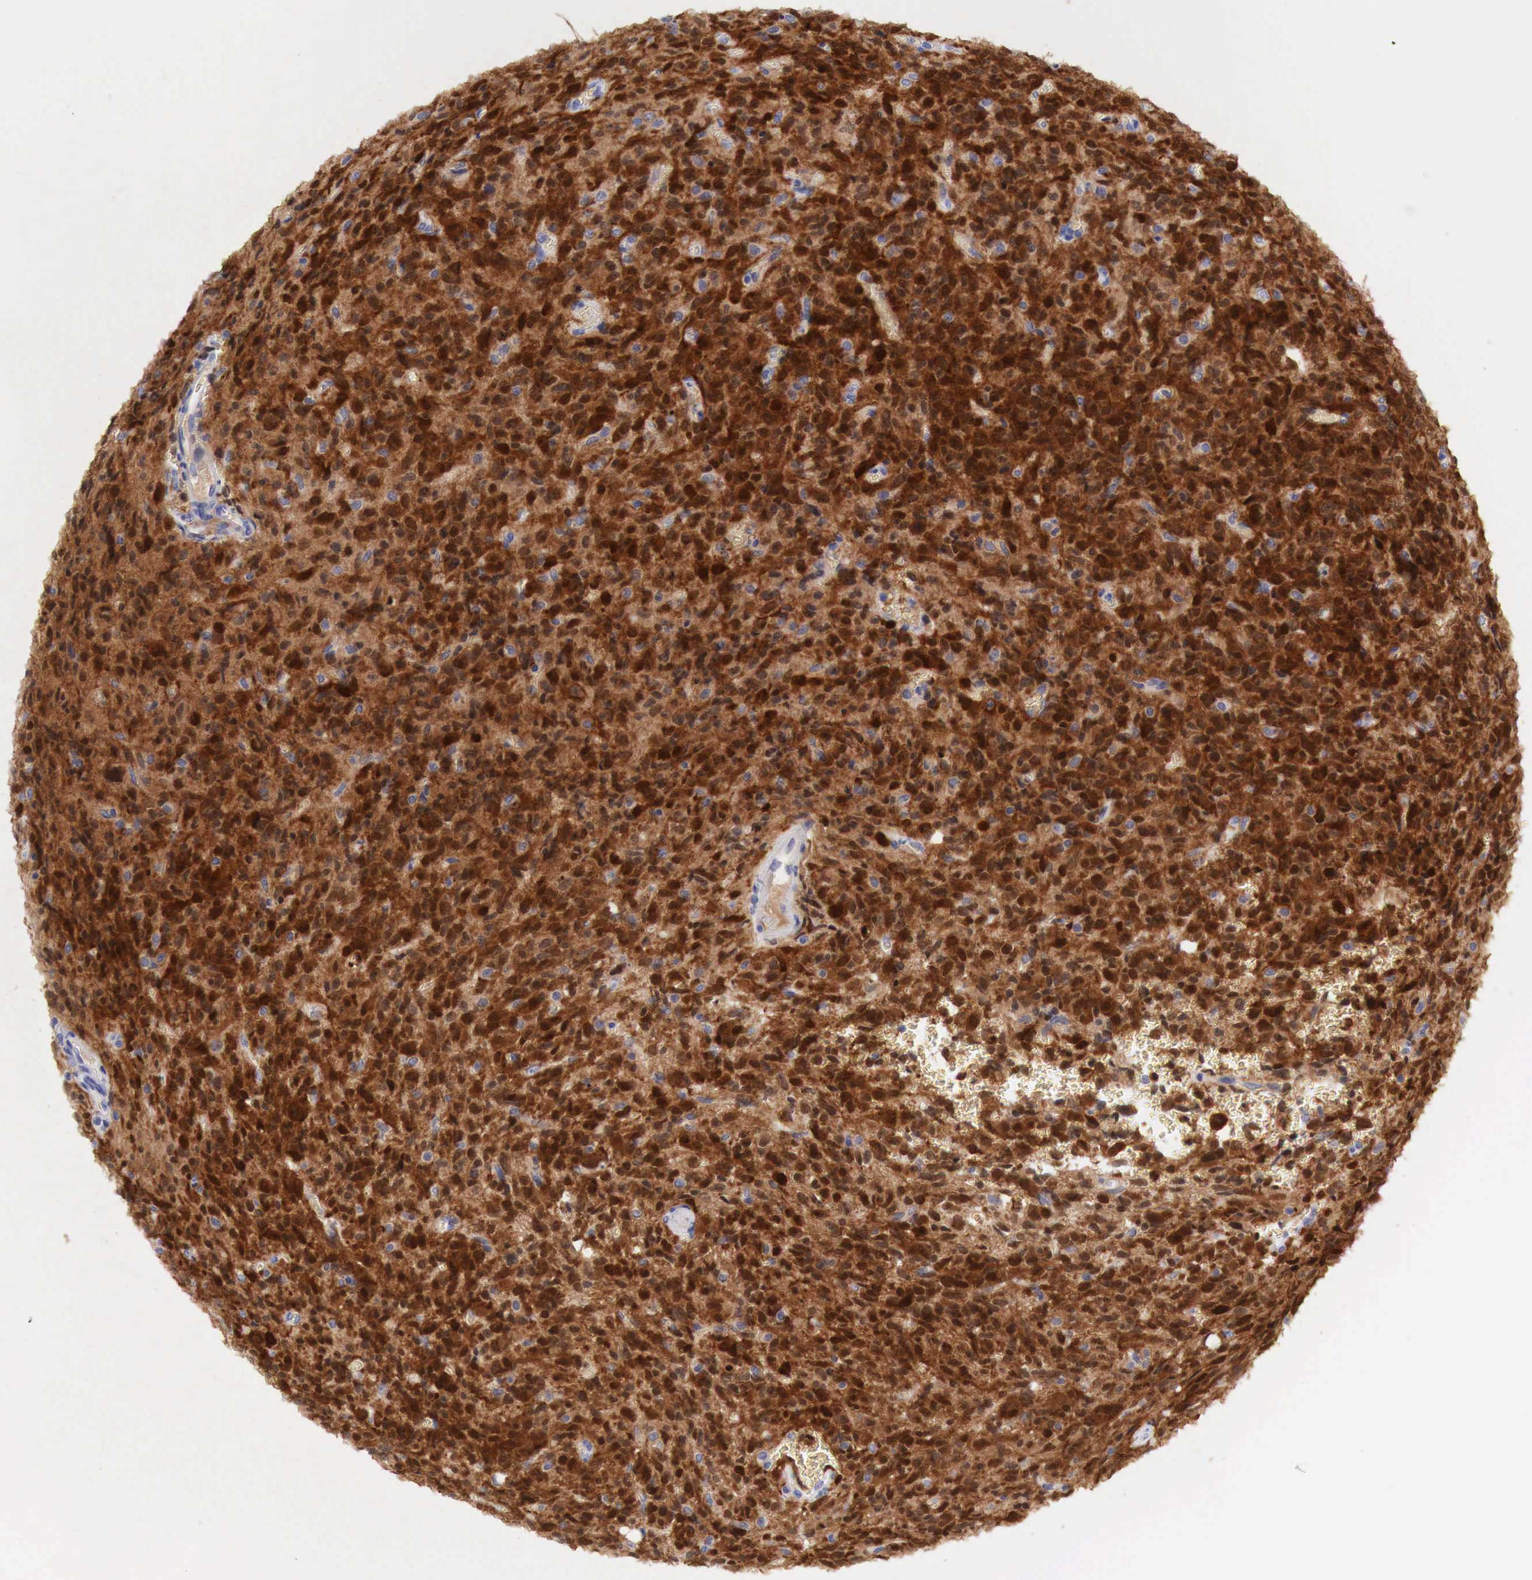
{"staining": {"intensity": "strong", "quantity": ">75%", "location": "cytoplasmic/membranous"}, "tissue": "glioma", "cell_type": "Tumor cells", "image_type": "cancer", "snomed": [{"axis": "morphology", "description": "Glioma, malignant, High grade"}, {"axis": "topography", "description": "Brain"}], "caption": "Protein staining by immunohistochemistry (IHC) displays strong cytoplasmic/membranous positivity in about >75% of tumor cells in malignant glioma (high-grade). (DAB (3,3'-diaminobenzidine) IHC, brown staining for protein, blue staining for nuclei).", "gene": "CDKN2A", "patient": {"sex": "male", "age": 56}}